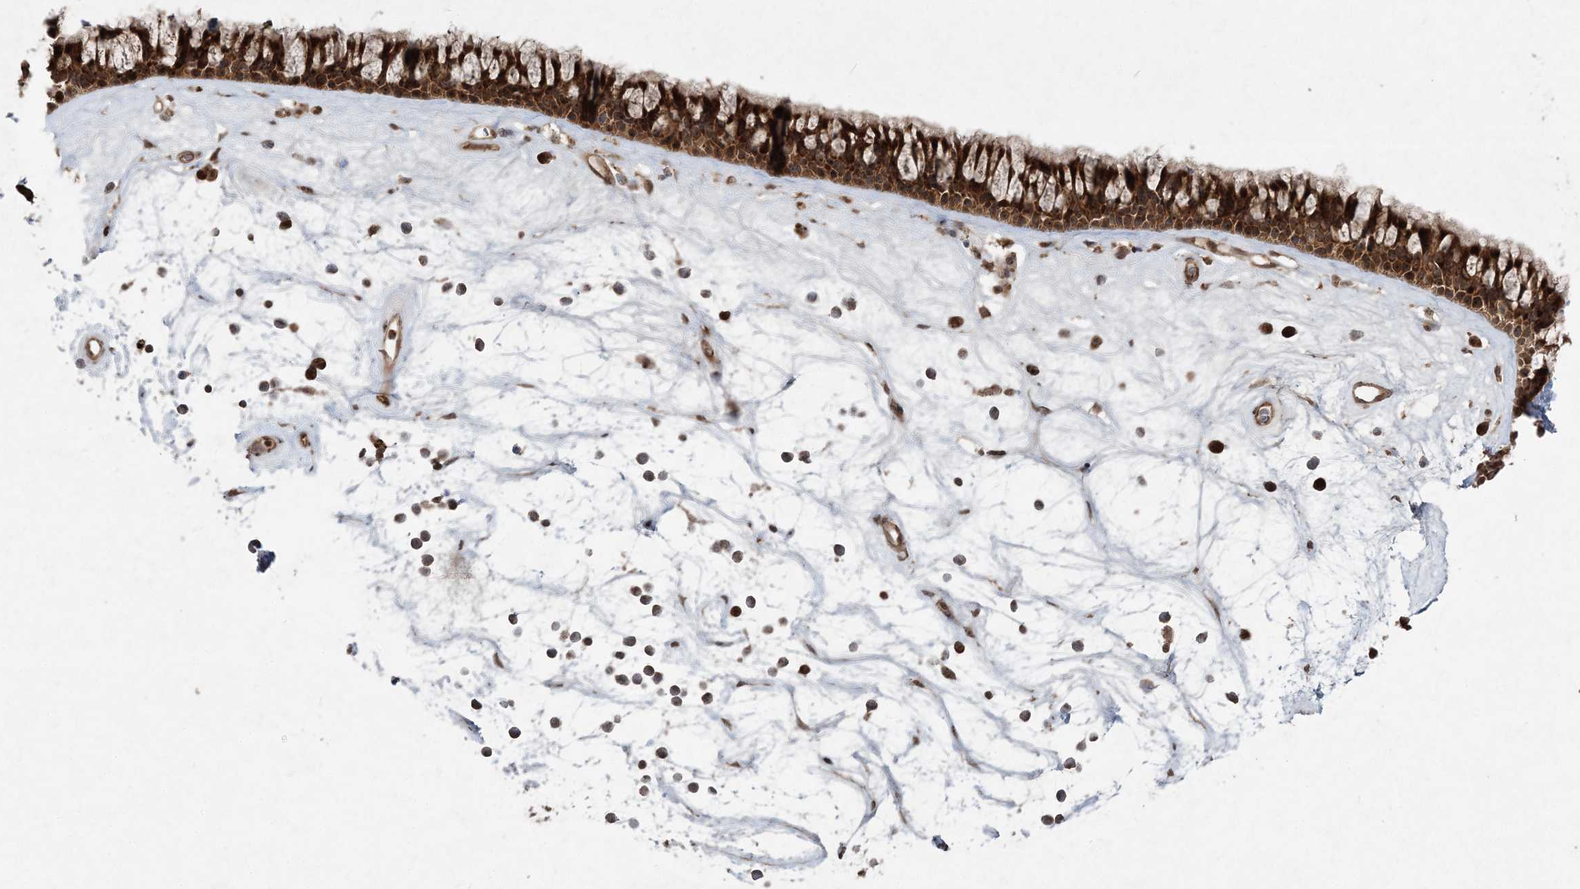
{"staining": {"intensity": "strong", "quantity": ">75%", "location": "cytoplasmic/membranous"}, "tissue": "nasopharynx", "cell_type": "Respiratory epithelial cells", "image_type": "normal", "snomed": [{"axis": "morphology", "description": "Normal tissue, NOS"}, {"axis": "topography", "description": "Nasopharynx"}], "caption": "About >75% of respiratory epithelial cells in unremarkable human nasopharynx reveal strong cytoplasmic/membranous protein expression as visualized by brown immunohistochemical staining.", "gene": "SERINC1", "patient": {"sex": "male", "age": 64}}